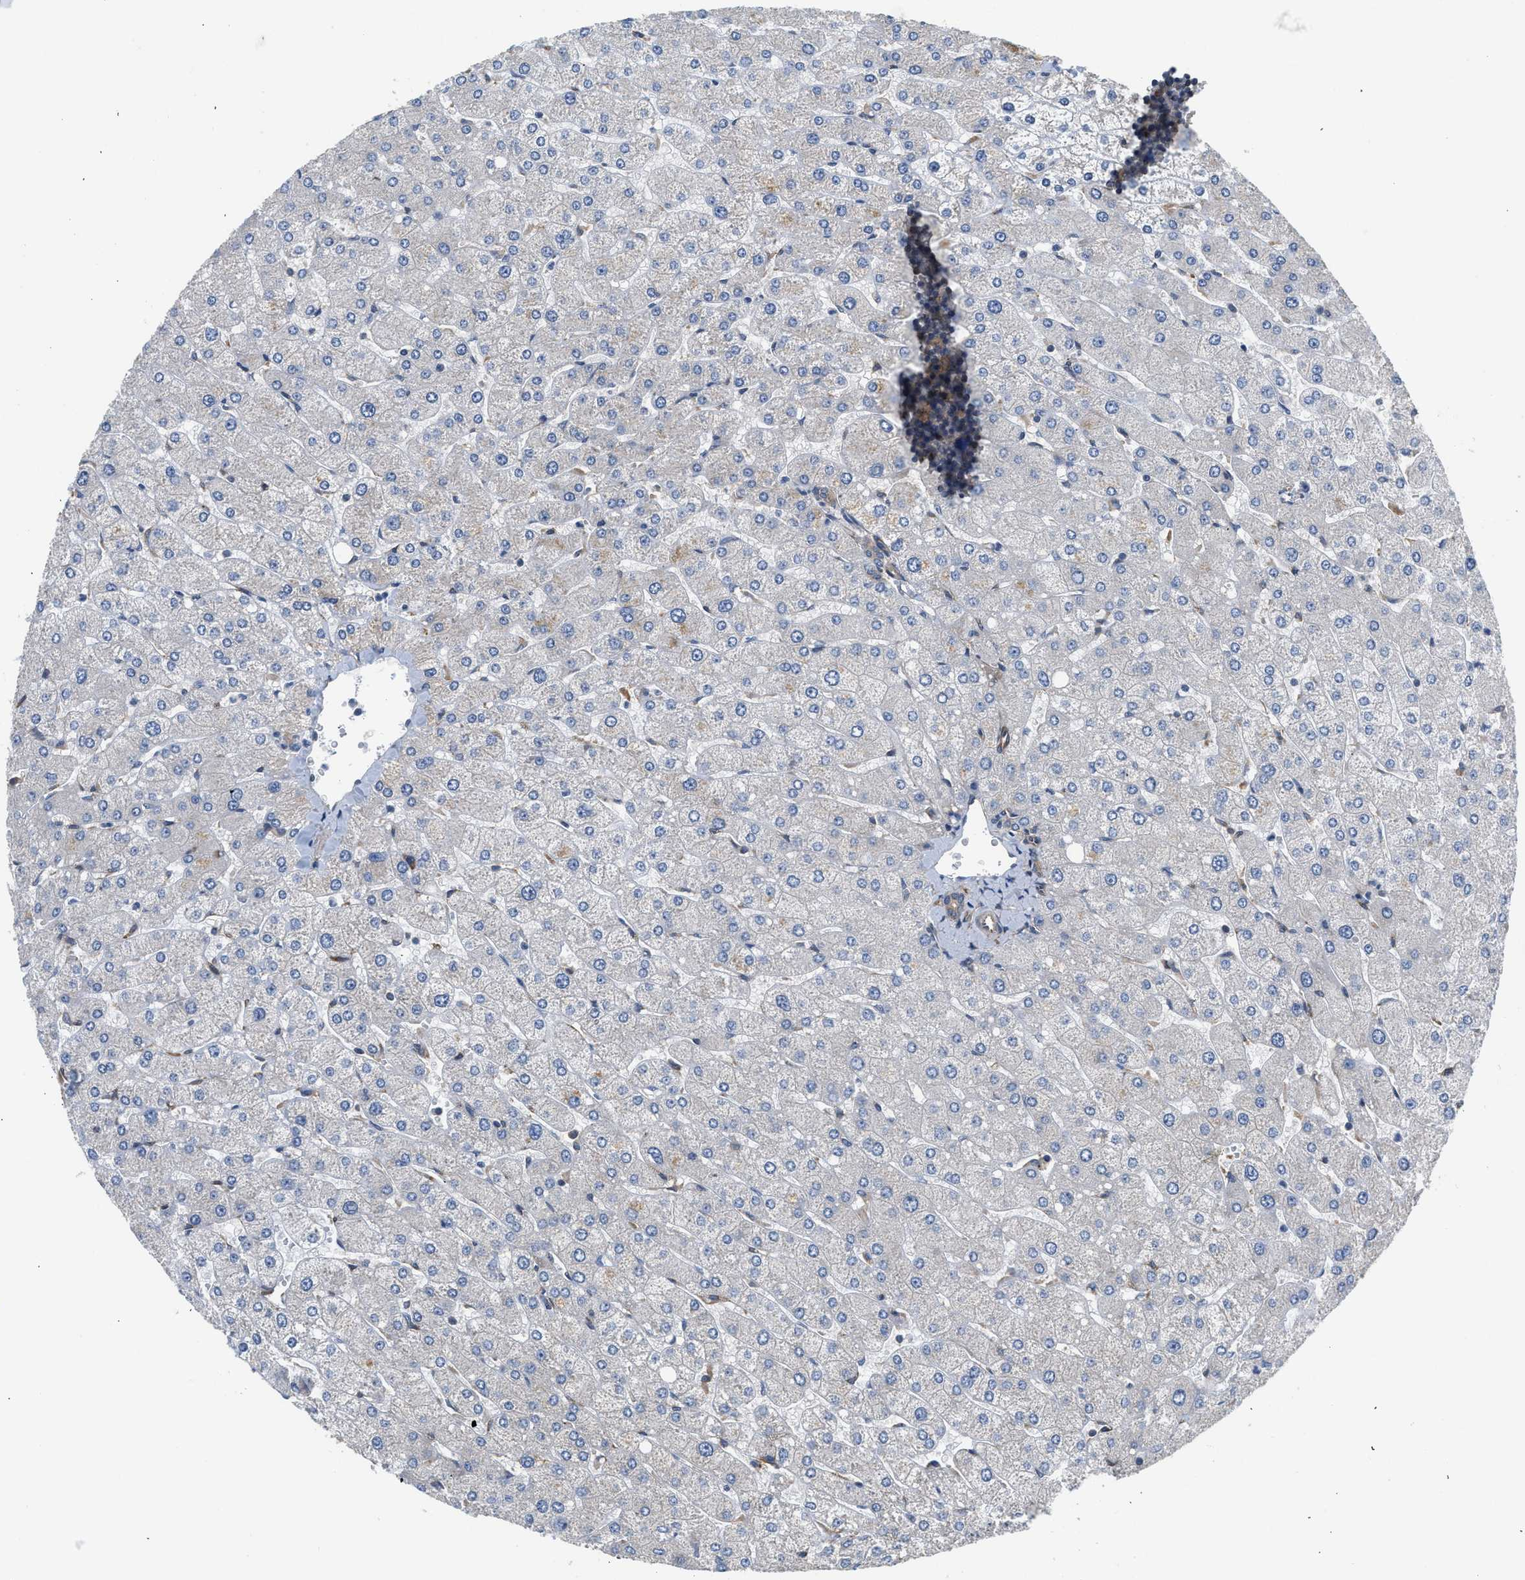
{"staining": {"intensity": "weak", "quantity": ">75%", "location": "cytoplasmic/membranous"}, "tissue": "liver", "cell_type": "Cholangiocytes", "image_type": "normal", "snomed": [{"axis": "morphology", "description": "Normal tissue, NOS"}, {"axis": "topography", "description": "Liver"}], "caption": "Immunohistochemical staining of unremarkable liver shows weak cytoplasmic/membranous protein positivity in approximately >75% of cholangiocytes.", "gene": "POLG2", "patient": {"sex": "male", "age": 55}}